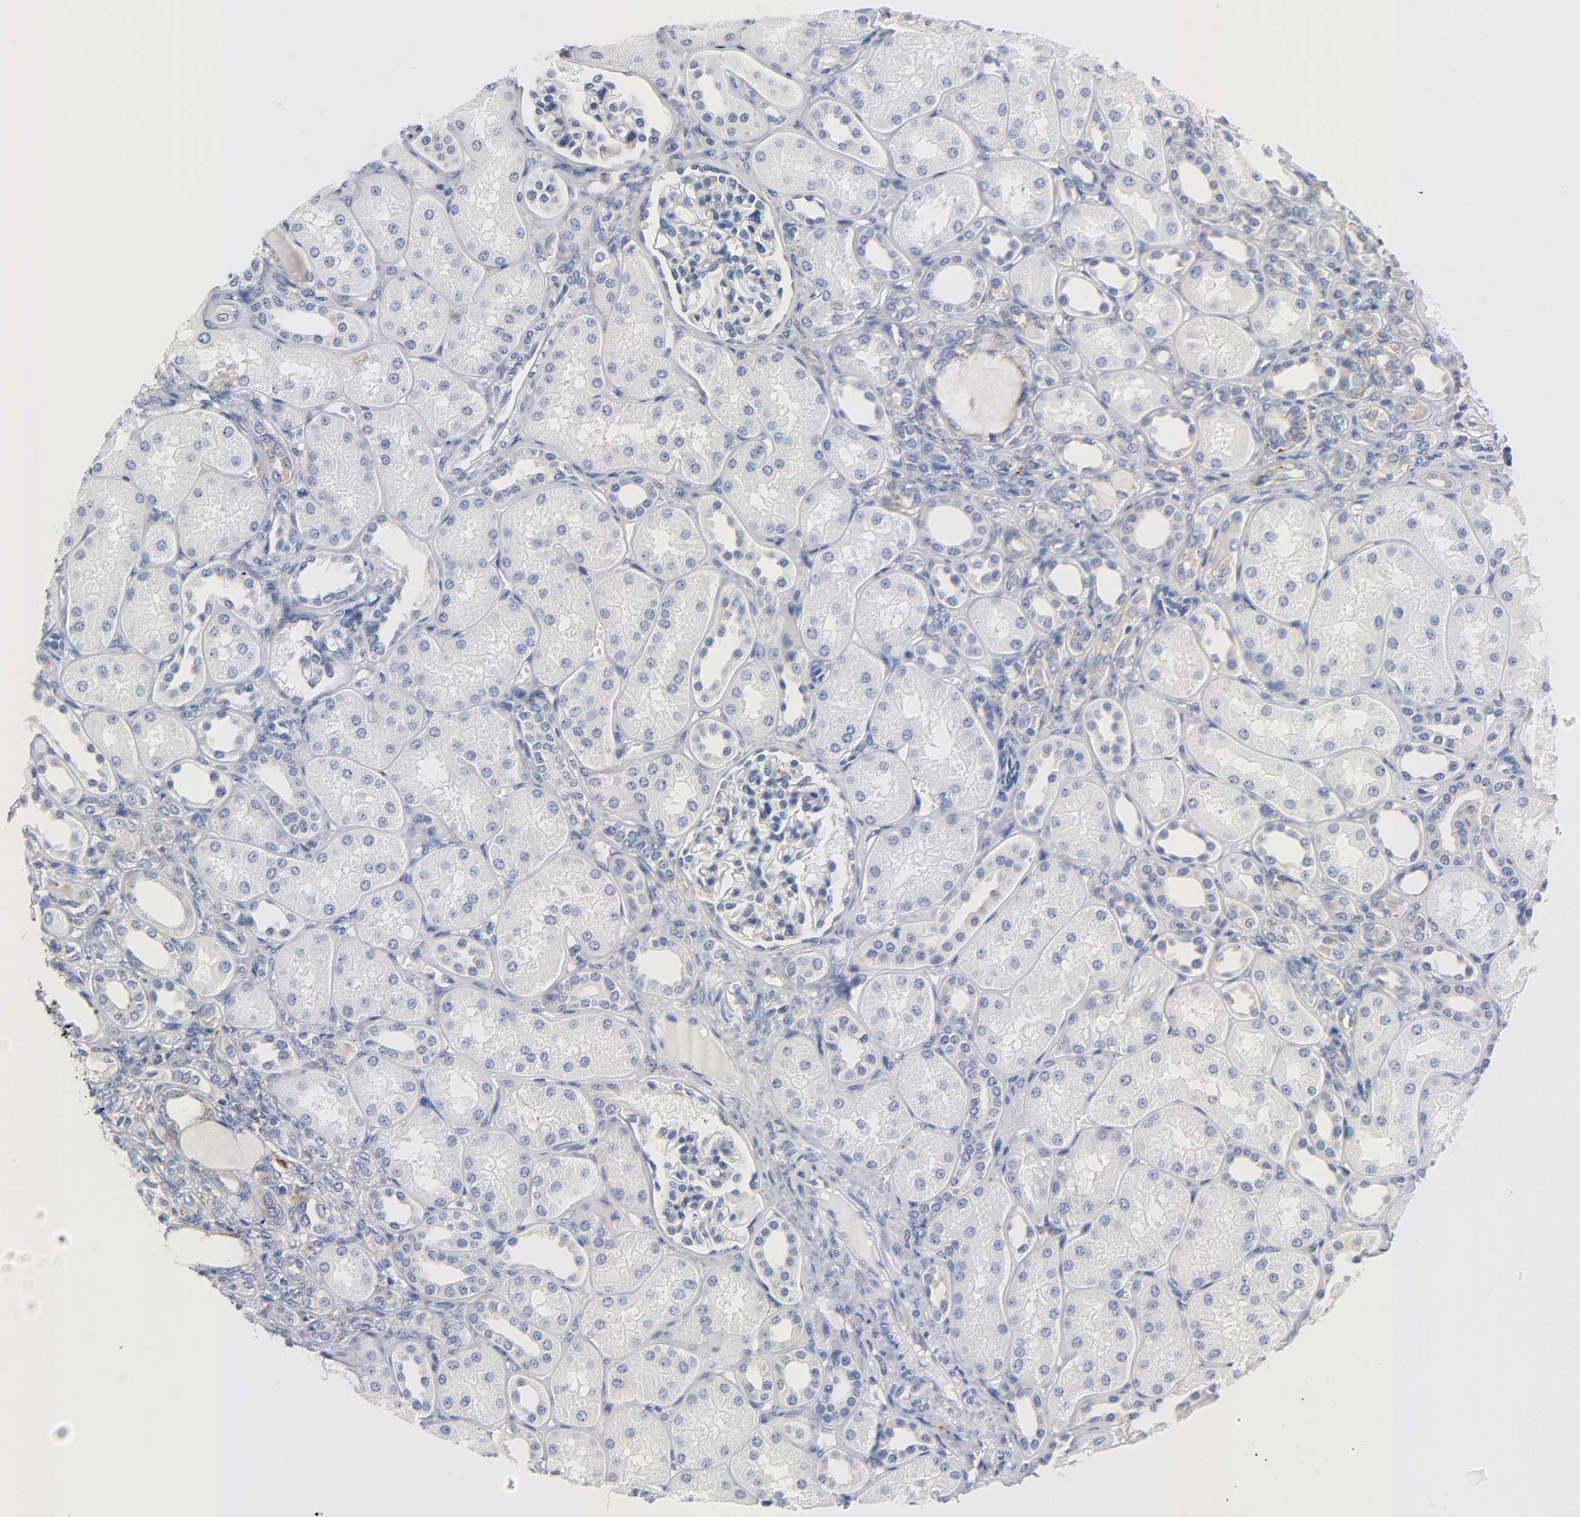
{"staining": {"intensity": "moderate", "quantity": "<25%", "location": "cytoplasmic/membranous"}, "tissue": "kidney", "cell_type": "Cells in glomeruli", "image_type": "normal", "snomed": [{"axis": "morphology", "description": "Normal tissue, NOS"}, {"axis": "topography", "description": "Kidney"}], "caption": "Approximately <25% of cells in glomeruli in benign kidney demonstrate moderate cytoplasmic/membranous protein staining as visualized by brown immunohistochemical staining.", "gene": "REL", "patient": {"sex": "male", "age": 7}}